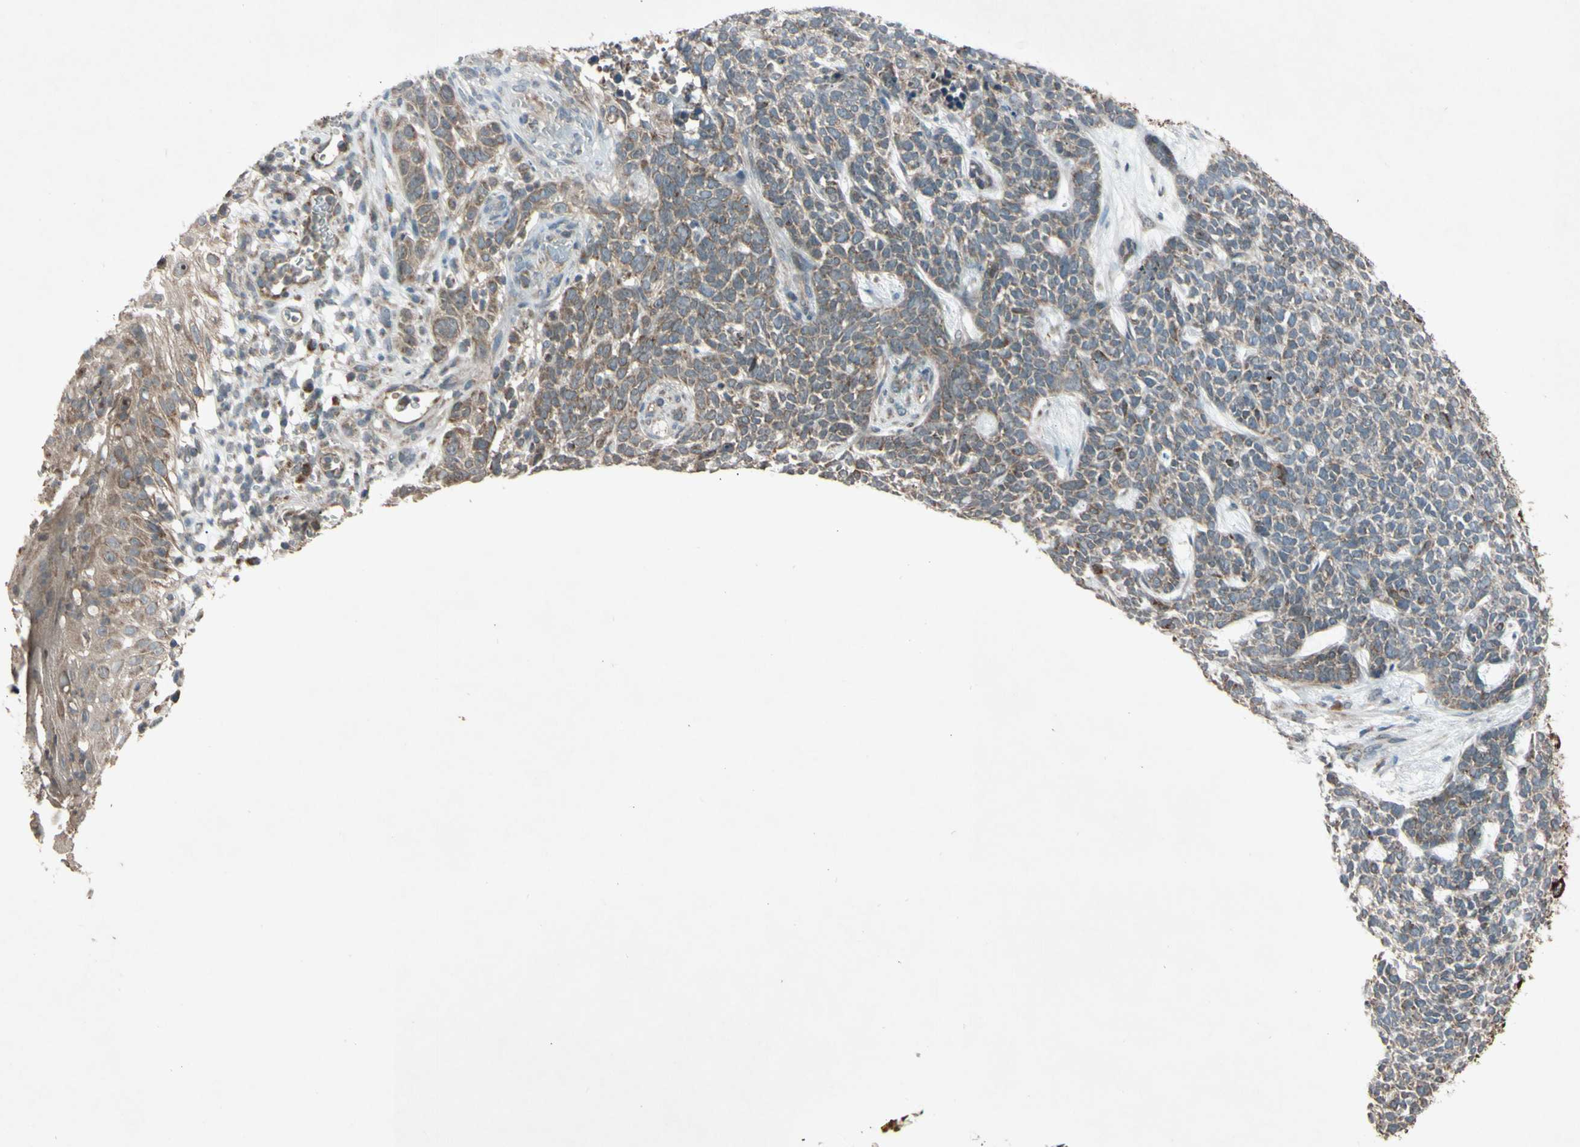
{"staining": {"intensity": "moderate", "quantity": "25%-75%", "location": "cytoplasmic/membranous"}, "tissue": "skin cancer", "cell_type": "Tumor cells", "image_type": "cancer", "snomed": [{"axis": "morphology", "description": "Basal cell carcinoma"}, {"axis": "topography", "description": "Skin"}], "caption": "About 25%-75% of tumor cells in basal cell carcinoma (skin) demonstrate moderate cytoplasmic/membranous protein positivity as visualized by brown immunohistochemical staining.", "gene": "ACOT8", "patient": {"sex": "female", "age": 84}}